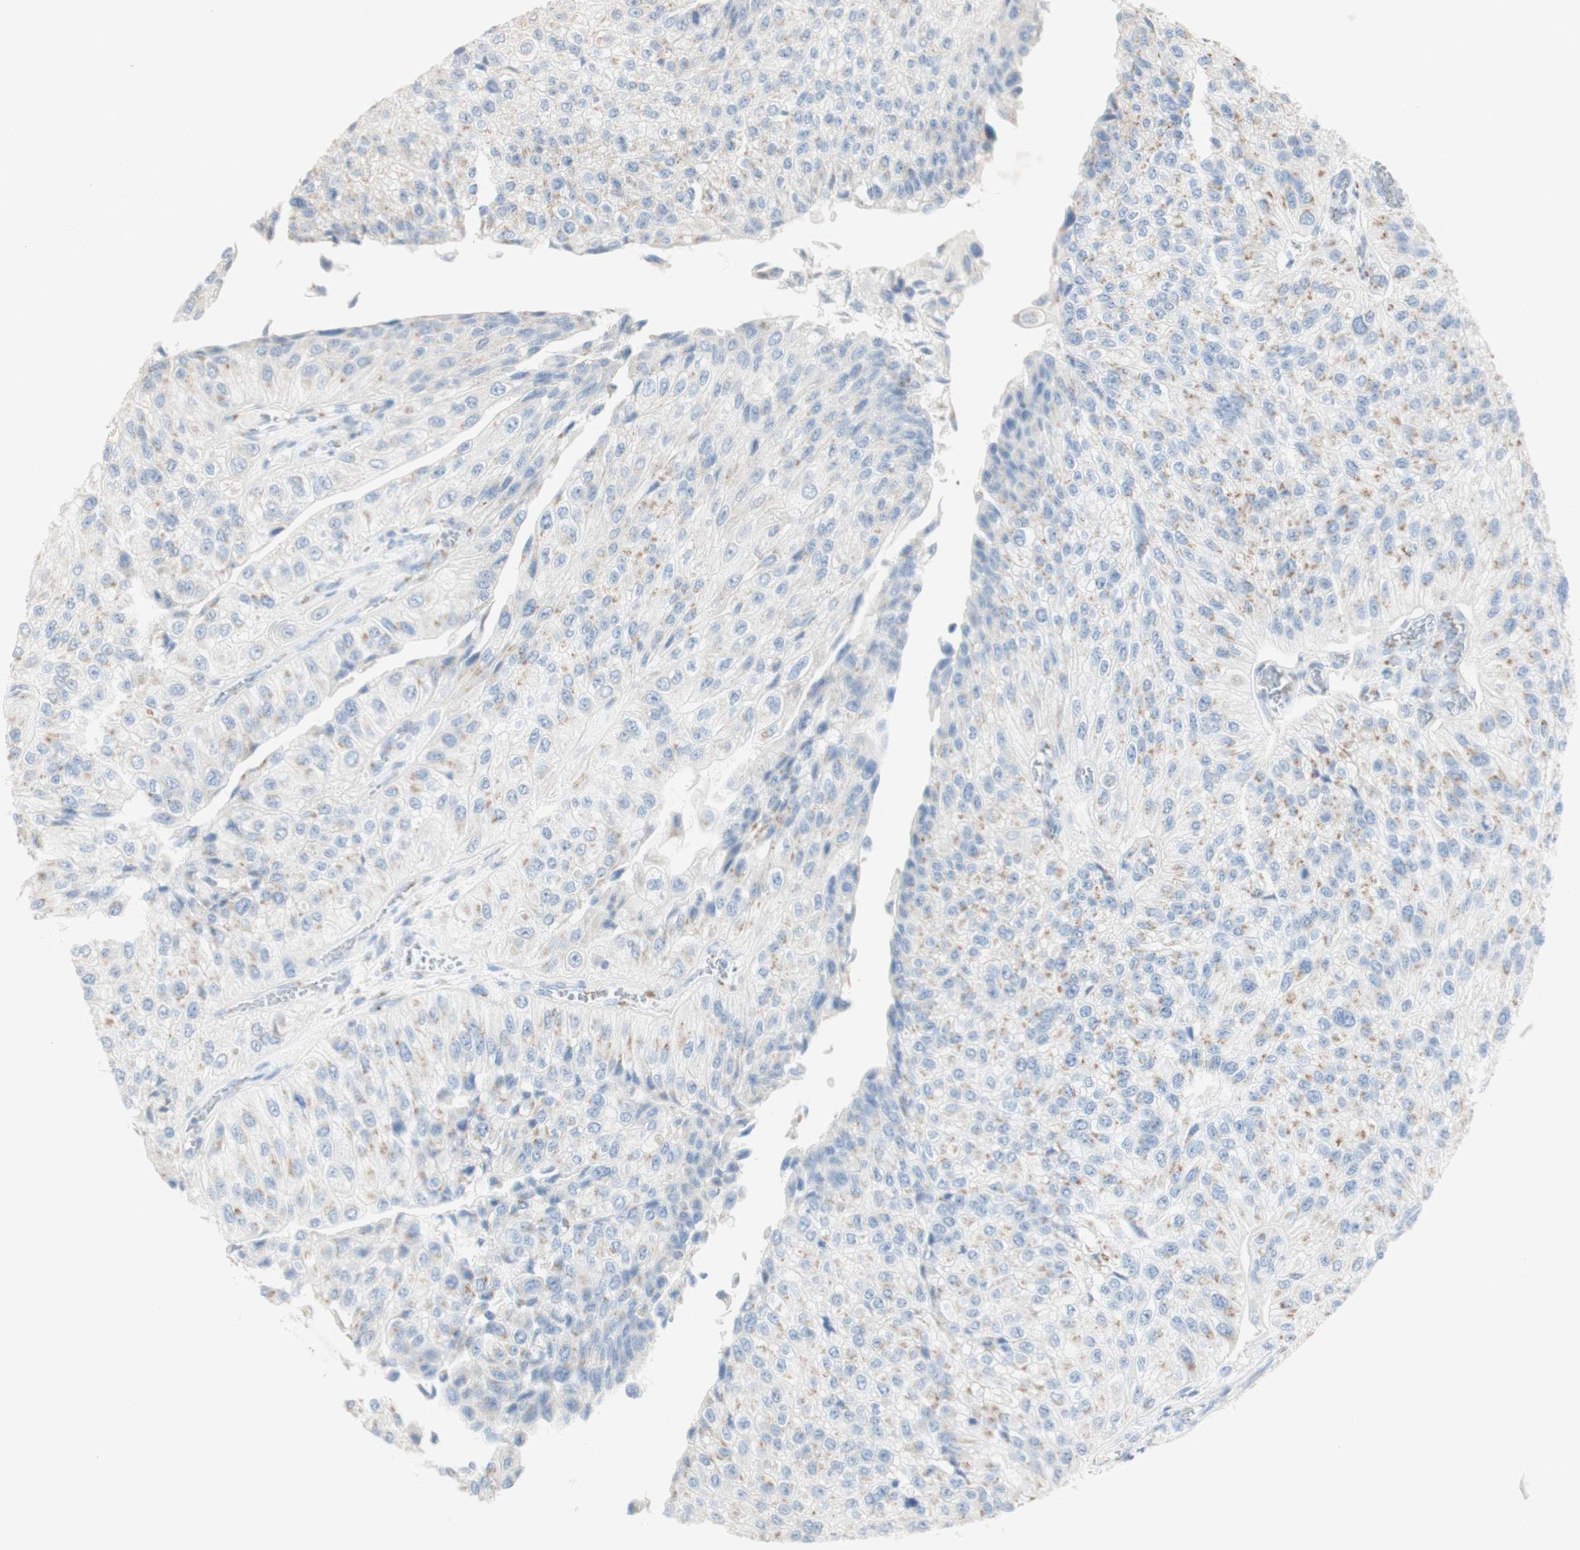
{"staining": {"intensity": "weak", "quantity": "25%-75%", "location": "cytoplasmic/membranous"}, "tissue": "urothelial cancer", "cell_type": "Tumor cells", "image_type": "cancer", "snomed": [{"axis": "morphology", "description": "Urothelial carcinoma, High grade"}, {"axis": "topography", "description": "Kidney"}, {"axis": "topography", "description": "Urinary bladder"}], "caption": "The histopathology image reveals staining of urothelial cancer, revealing weak cytoplasmic/membranous protein expression (brown color) within tumor cells.", "gene": "MANEA", "patient": {"sex": "male", "age": 77}}